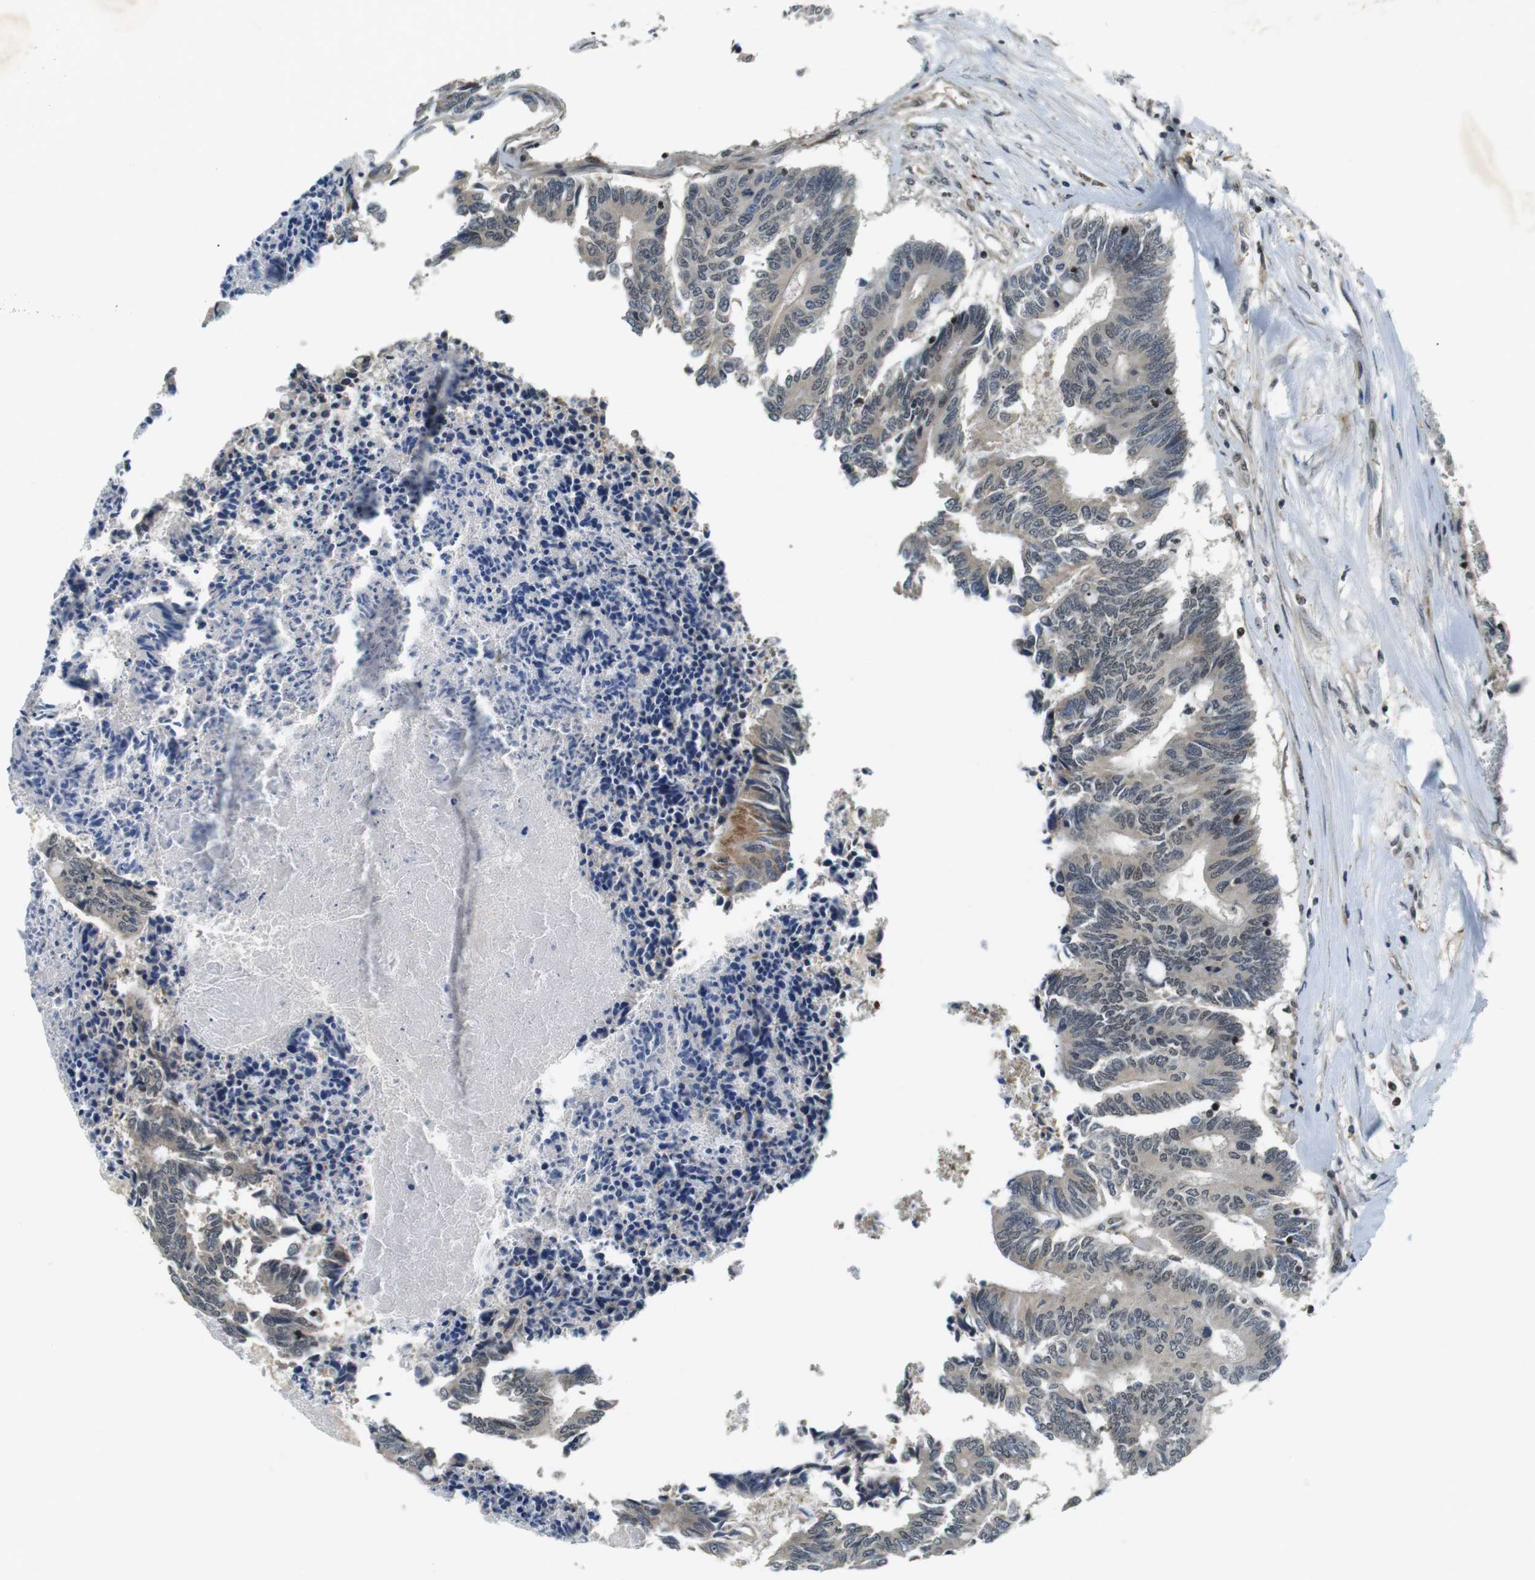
{"staining": {"intensity": "weak", "quantity": "<25%", "location": "nuclear"}, "tissue": "colorectal cancer", "cell_type": "Tumor cells", "image_type": "cancer", "snomed": [{"axis": "morphology", "description": "Adenocarcinoma, NOS"}, {"axis": "topography", "description": "Rectum"}], "caption": "Human colorectal adenocarcinoma stained for a protein using IHC exhibits no positivity in tumor cells.", "gene": "BRD4", "patient": {"sex": "male", "age": 63}}